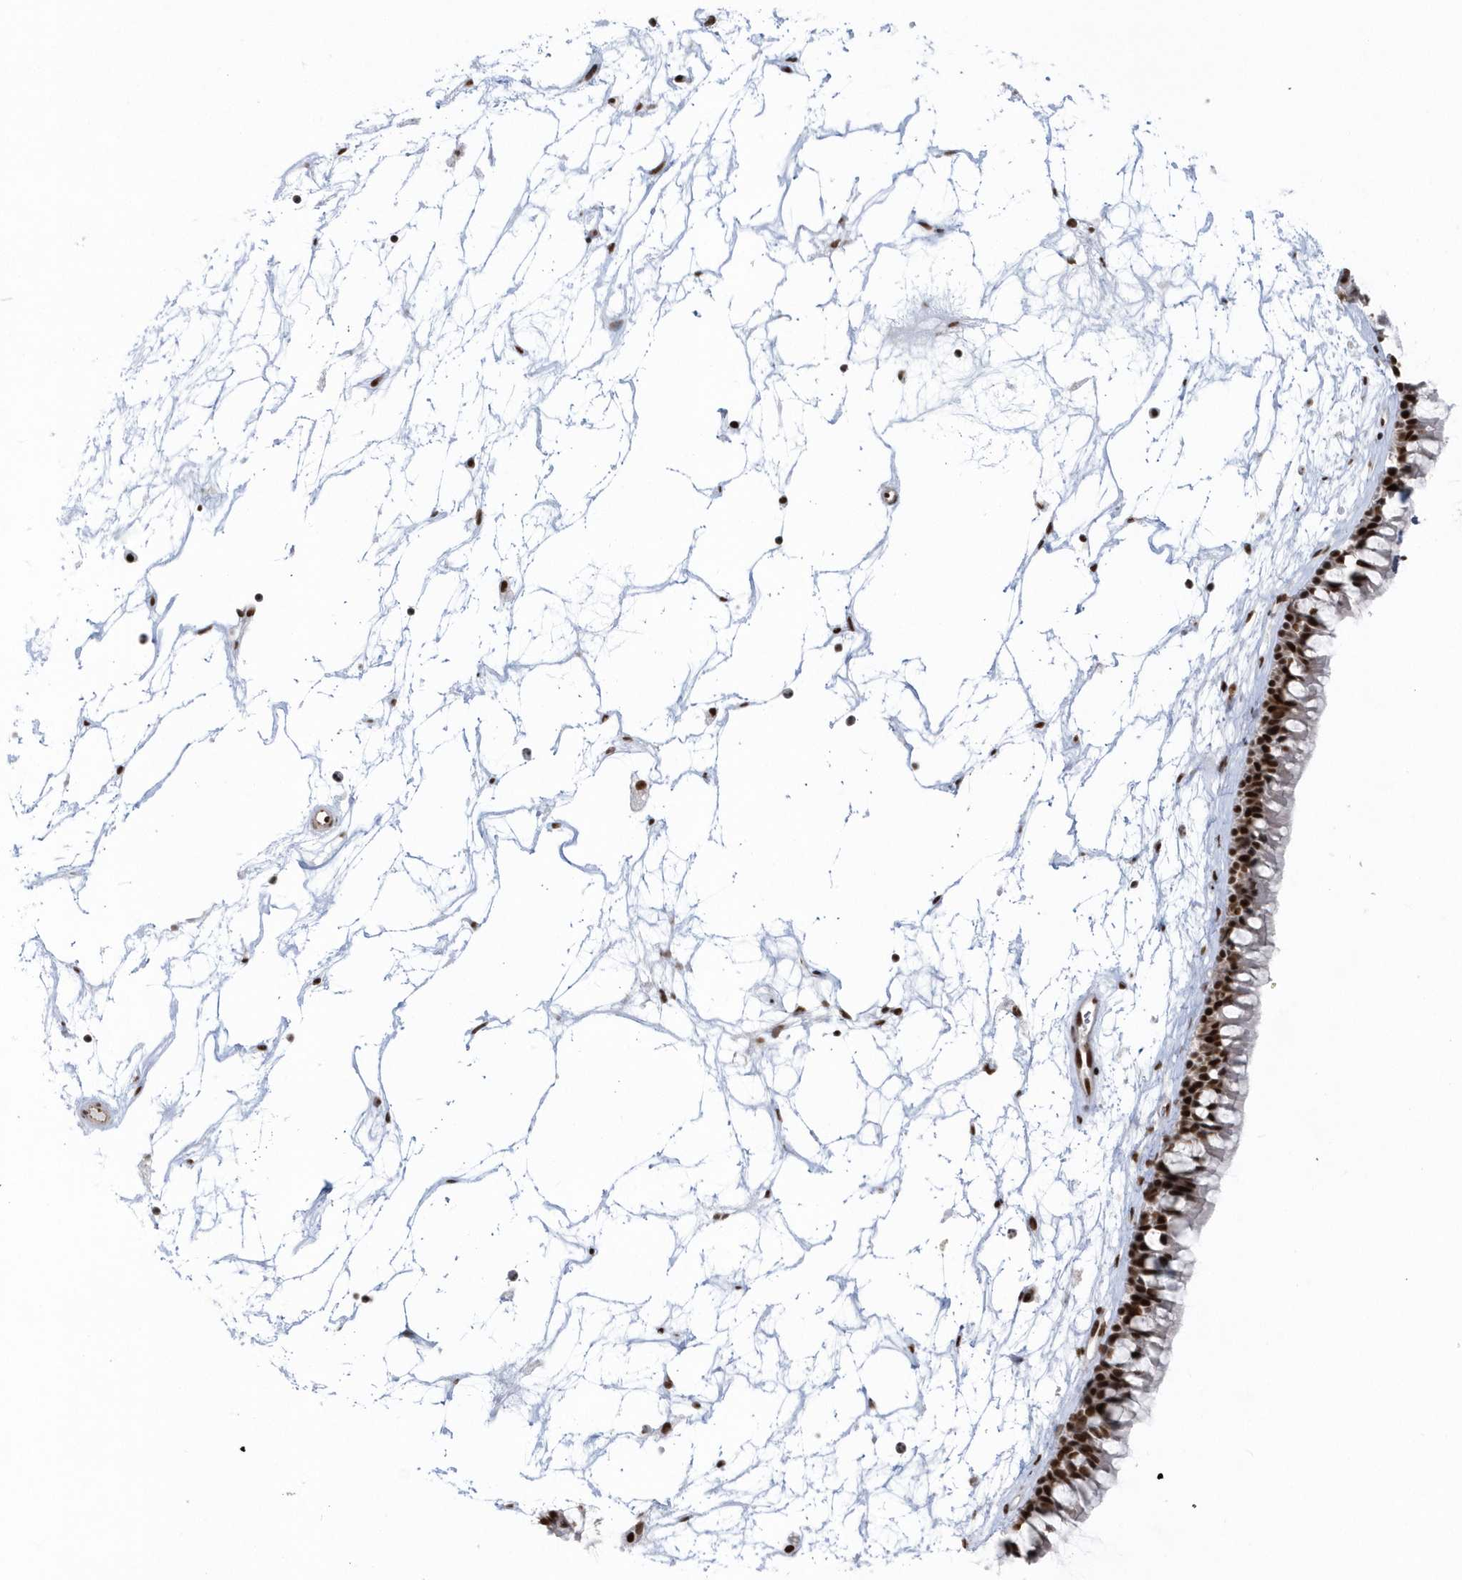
{"staining": {"intensity": "strong", "quantity": ">75%", "location": "nuclear"}, "tissue": "nasopharynx", "cell_type": "Respiratory epithelial cells", "image_type": "normal", "snomed": [{"axis": "morphology", "description": "Normal tissue, NOS"}, {"axis": "topography", "description": "Nasopharynx"}], "caption": "Immunohistochemical staining of benign human nasopharynx exhibits high levels of strong nuclear expression in approximately >75% of respiratory epithelial cells. (Brightfield microscopy of DAB IHC at high magnification).", "gene": "SEPHS1", "patient": {"sex": "male", "age": 64}}